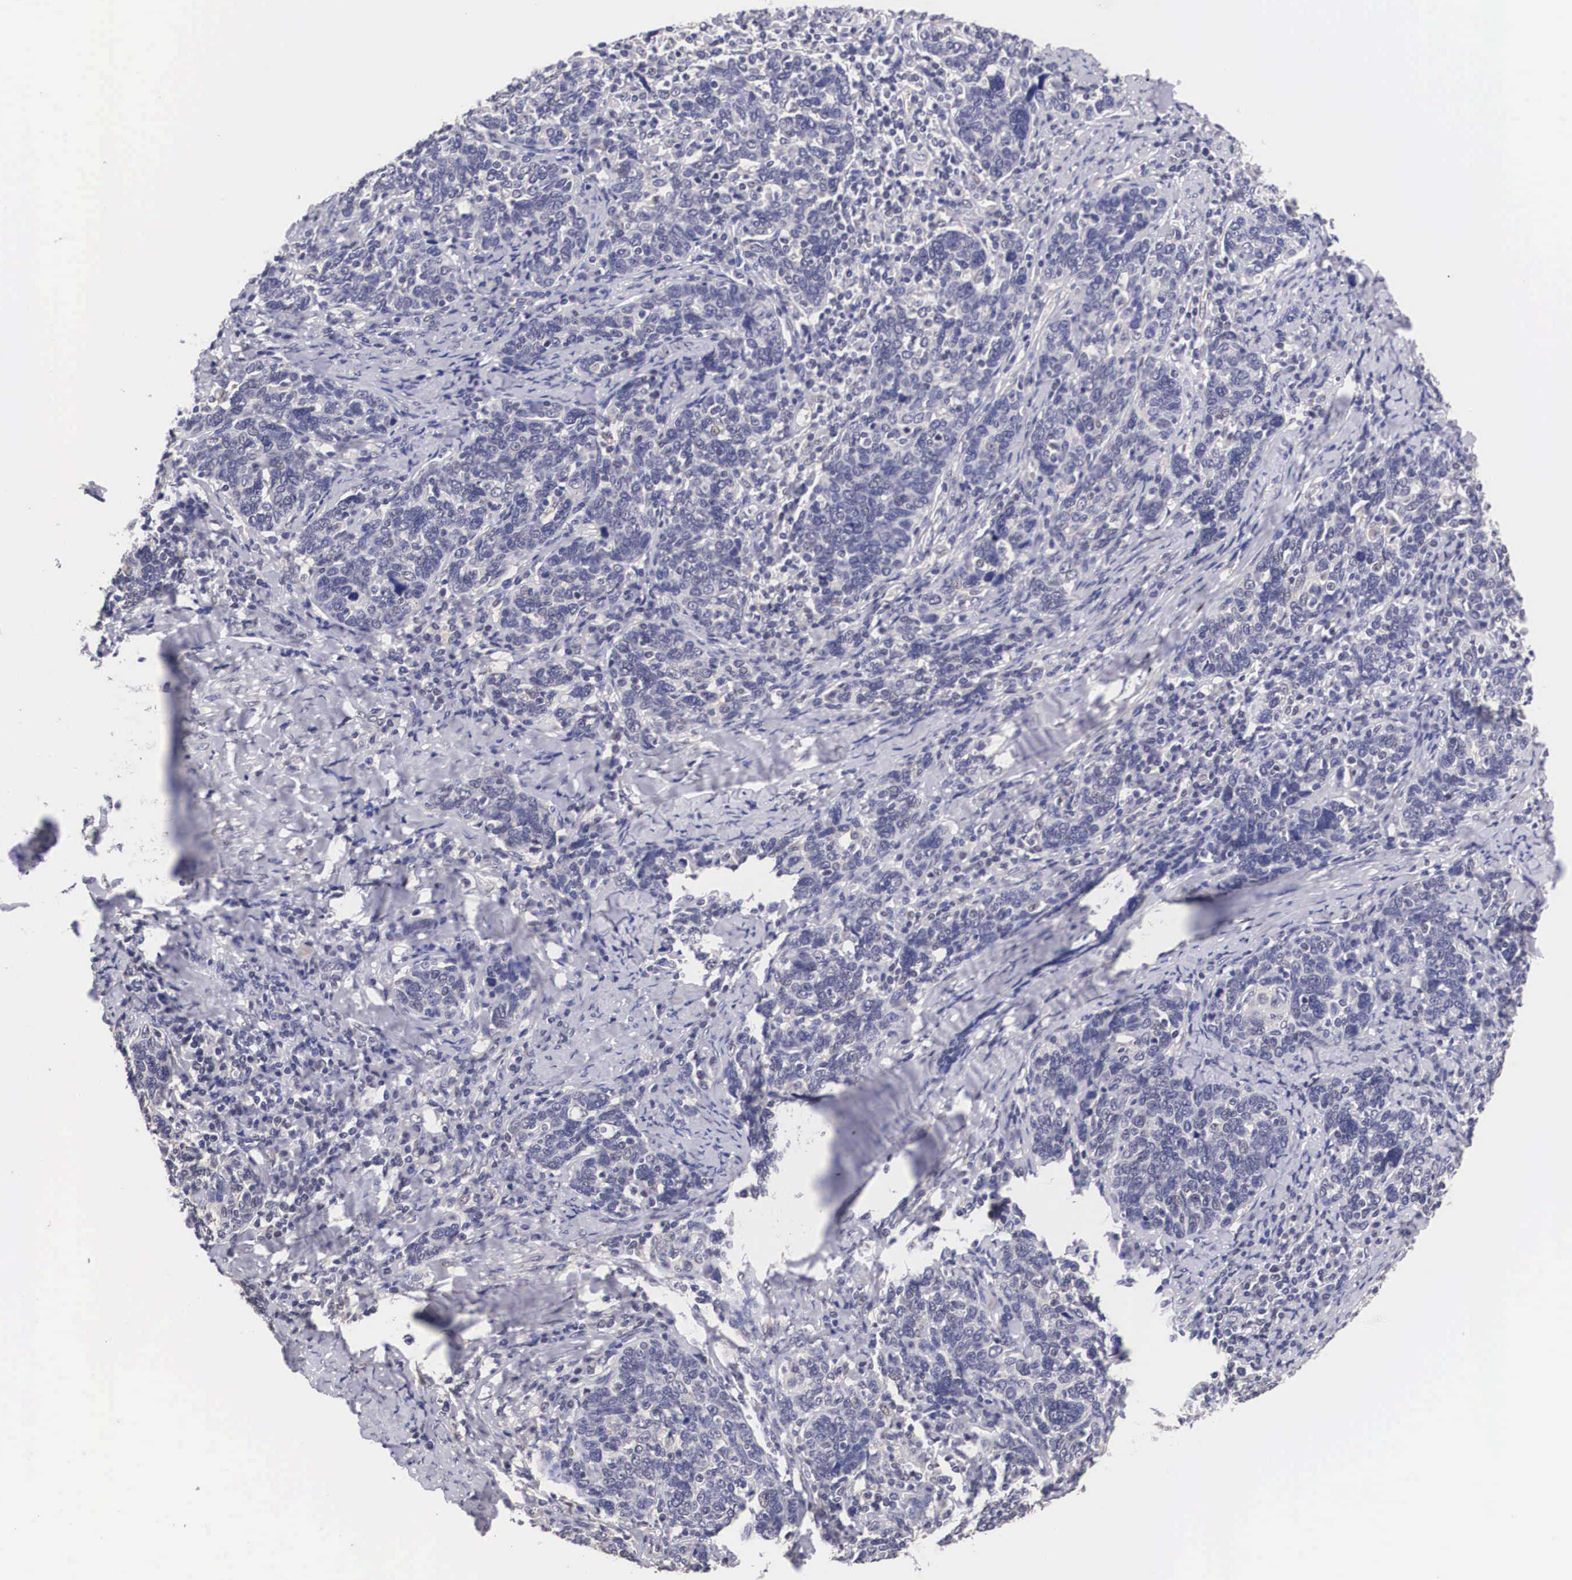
{"staining": {"intensity": "negative", "quantity": "none", "location": "none"}, "tissue": "cervical cancer", "cell_type": "Tumor cells", "image_type": "cancer", "snomed": [{"axis": "morphology", "description": "Squamous cell carcinoma, NOS"}, {"axis": "topography", "description": "Cervix"}], "caption": "An IHC histopathology image of cervical cancer (squamous cell carcinoma) is shown. There is no staining in tumor cells of cervical cancer (squamous cell carcinoma). (DAB (3,3'-diaminobenzidine) immunohistochemistry (IHC) with hematoxylin counter stain).", "gene": "OTX2", "patient": {"sex": "female", "age": 41}}